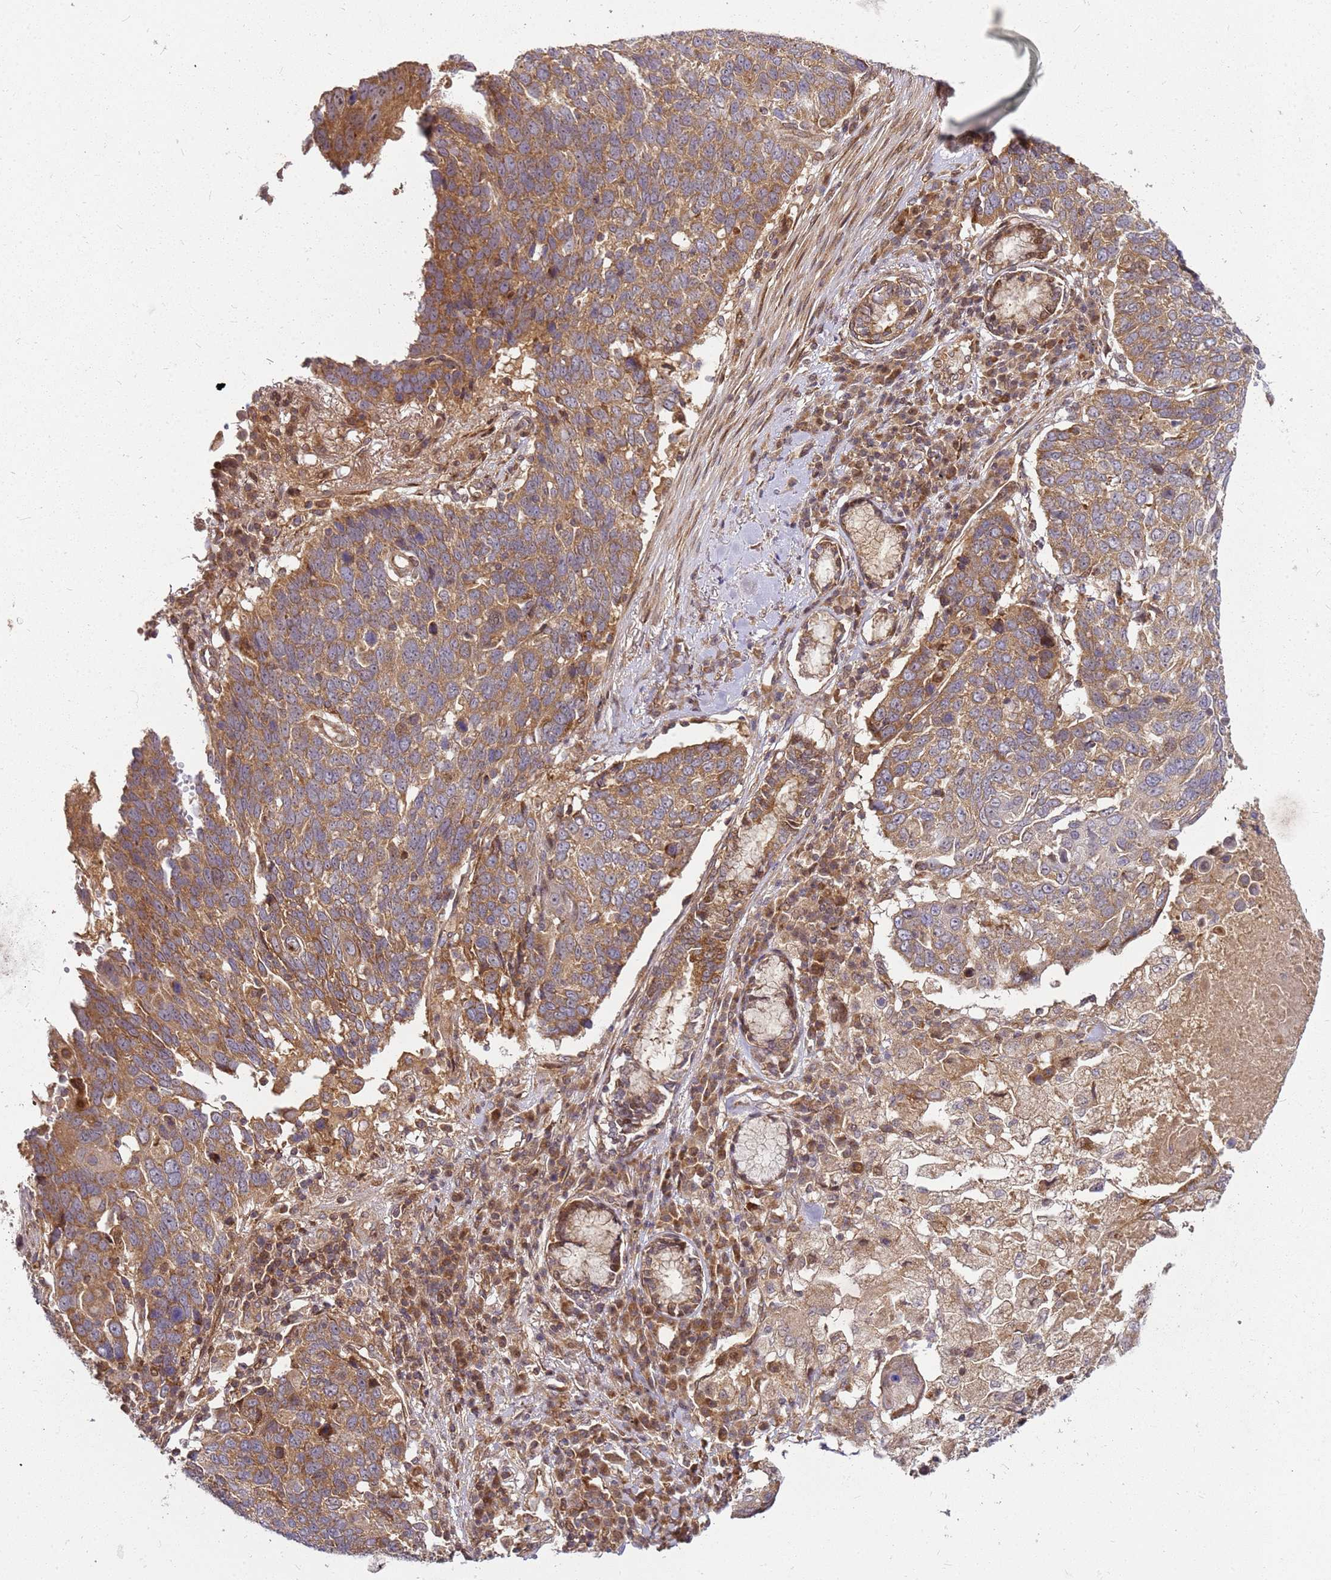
{"staining": {"intensity": "moderate", "quantity": ">75%", "location": "cytoplasmic/membranous"}, "tissue": "lung cancer", "cell_type": "Tumor cells", "image_type": "cancer", "snomed": [{"axis": "morphology", "description": "Squamous cell carcinoma, NOS"}, {"axis": "topography", "description": "Lung"}], "caption": "The image reveals staining of lung cancer (squamous cell carcinoma), revealing moderate cytoplasmic/membranous protein staining (brown color) within tumor cells.", "gene": "CCDC159", "patient": {"sex": "male", "age": 66}}